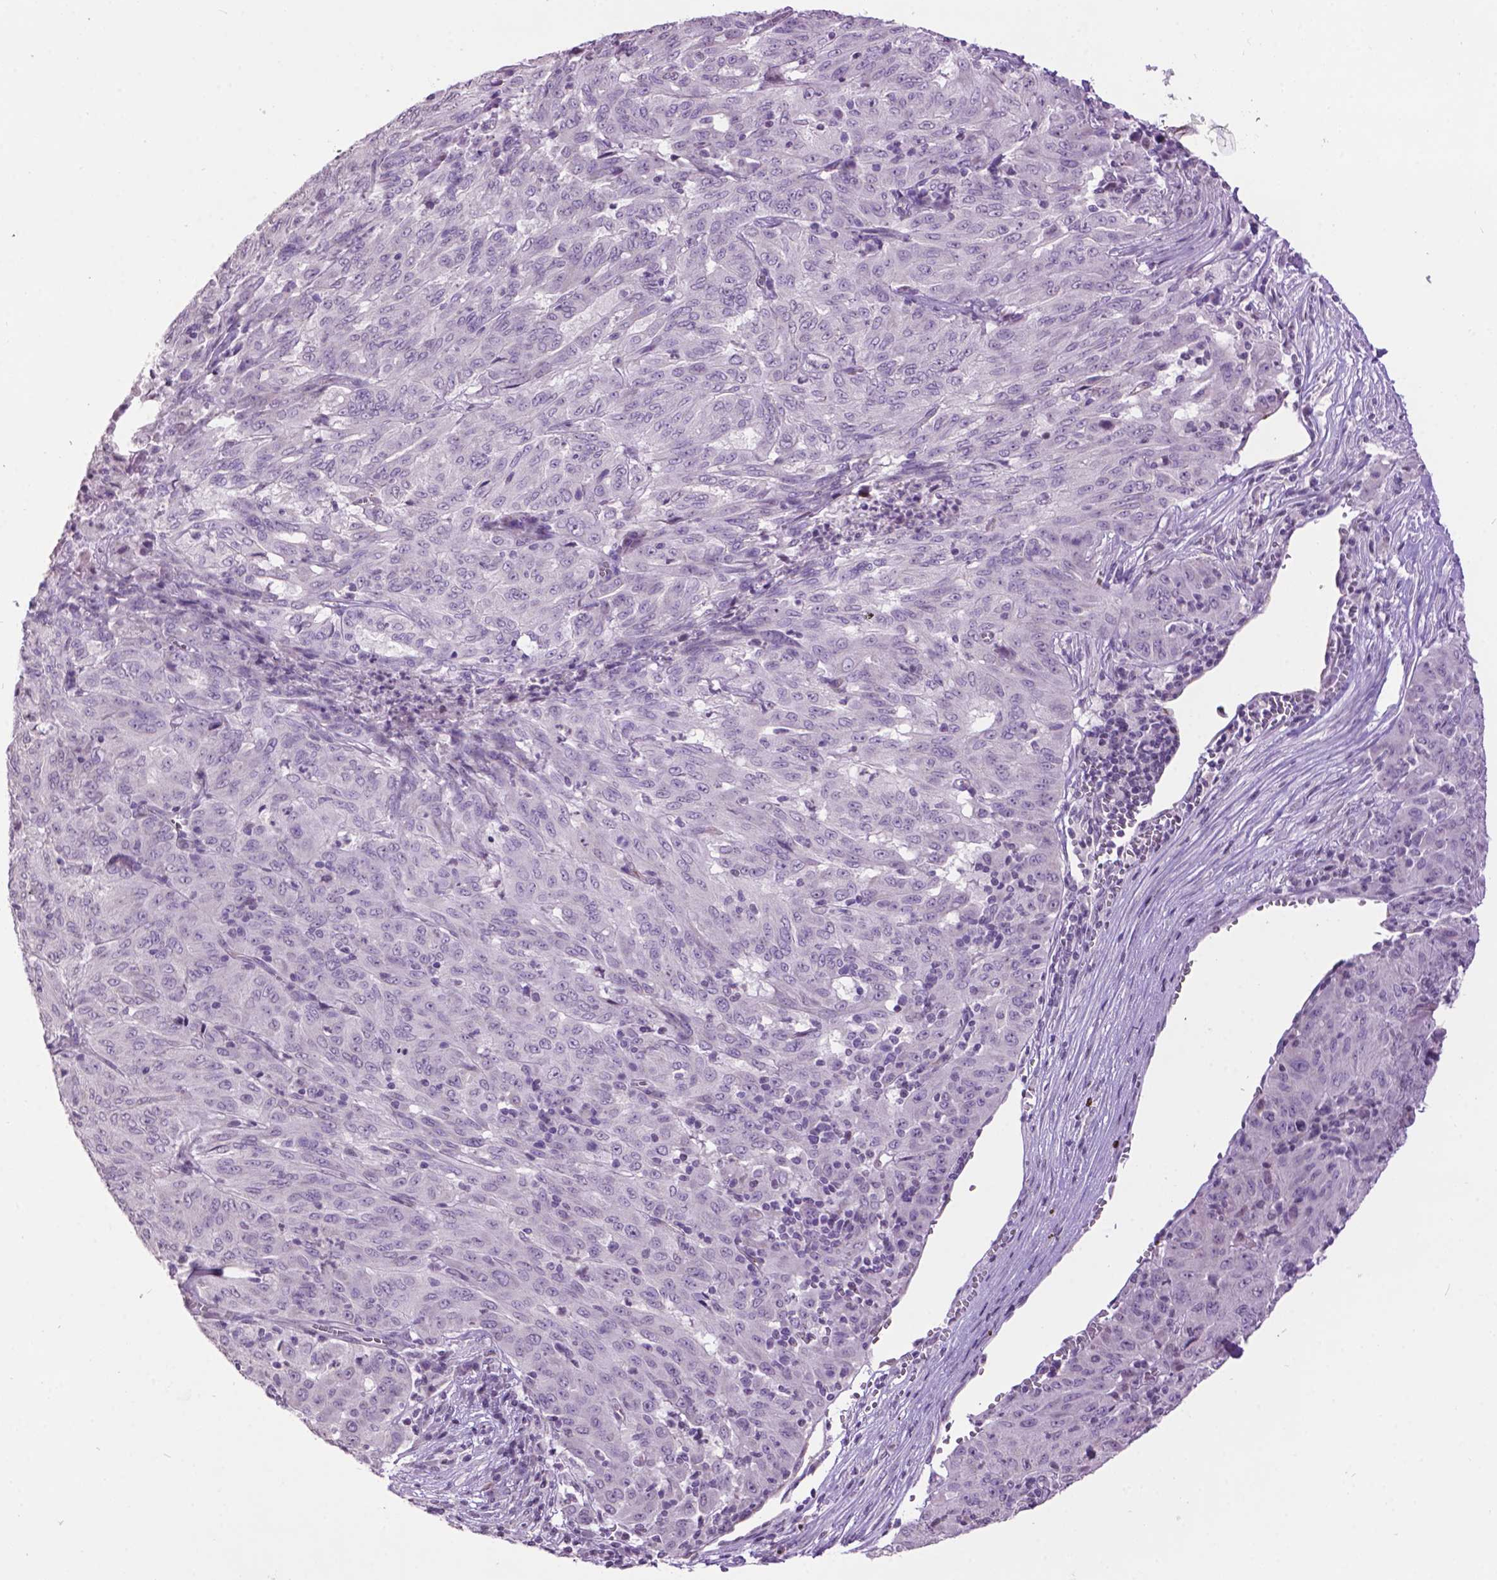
{"staining": {"intensity": "negative", "quantity": "none", "location": "none"}, "tissue": "pancreatic cancer", "cell_type": "Tumor cells", "image_type": "cancer", "snomed": [{"axis": "morphology", "description": "Adenocarcinoma, NOS"}, {"axis": "topography", "description": "Pancreas"}], "caption": "This image is of pancreatic cancer stained with immunohistochemistry to label a protein in brown with the nuclei are counter-stained blue. There is no expression in tumor cells.", "gene": "TH", "patient": {"sex": "male", "age": 63}}